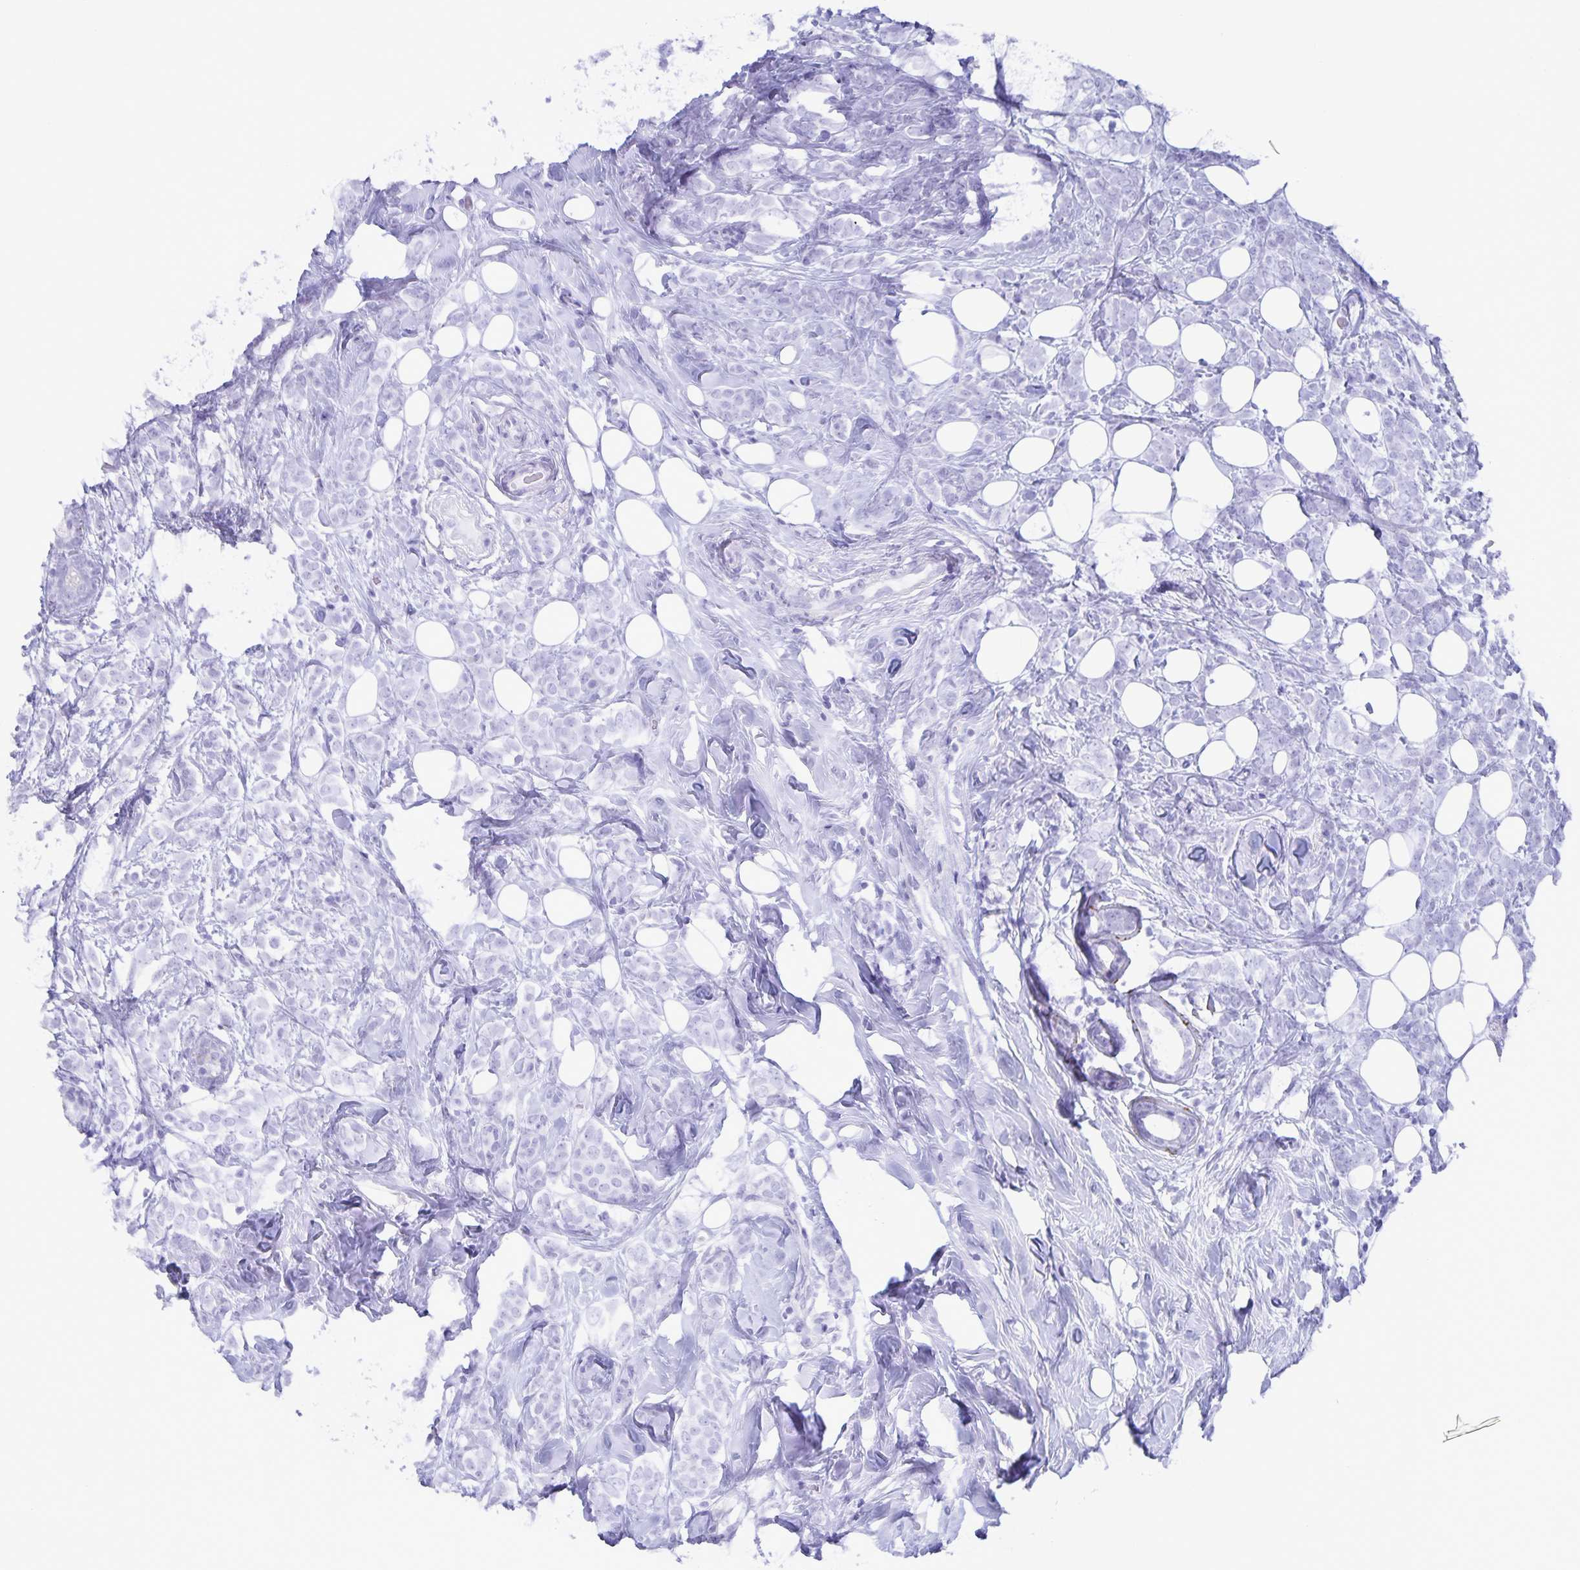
{"staining": {"intensity": "negative", "quantity": "none", "location": "none"}, "tissue": "breast cancer", "cell_type": "Tumor cells", "image_type": "cancer", "snomed": [{"axis": "morphology", "description": "Lobular carcinoma"}, {"axis": "topography", "description": "Breast"}], "caption": "A high-resolution photomicrograph shows immunohistochemistry staining of lobular carcinoma (breast), which displays no significant staining in tumor cells. (DAB IHC visualized using brightfield microscopy, high magnification).", "gene": "AQP4", "patient": {"sex": "female", "age": 49}}